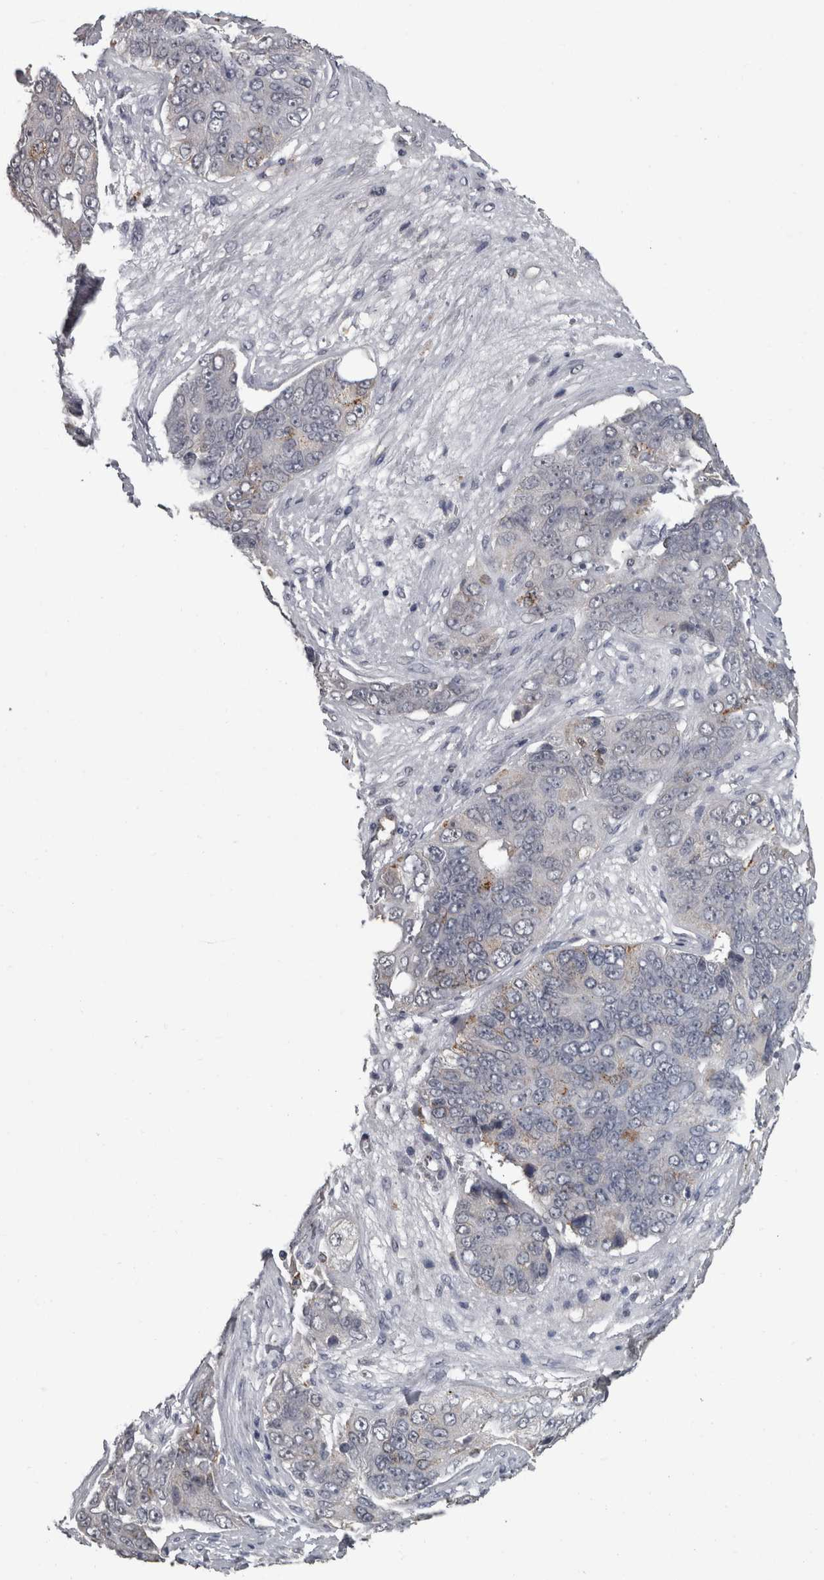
{"staining": {"intensity": "moderate", "quantity": "<25%", "location": "cytoplasmic/membranous"}, "tissue": "ovarian cancer", "cell_type": "Tumor cells", "image_type": "cancer", "snomed": [{"axis": "morphology", "description": "Carcinoma, endometroid"}, {"axis": "topography", "description": "Ovary"}], "caption": "DAB (3,3'-diaminobenzidine) immunohistochemical staining of human ovarian cancer (endometroid carcinoma) reveals moderate cytoplasmic/membranous protein positivity in approximately <25% of tumor cells. (DAB IHC, brown staining for protein, blue staining for nuclei).", "gene": "NAAA", "patient": {"sex": "female", "age": 51}}